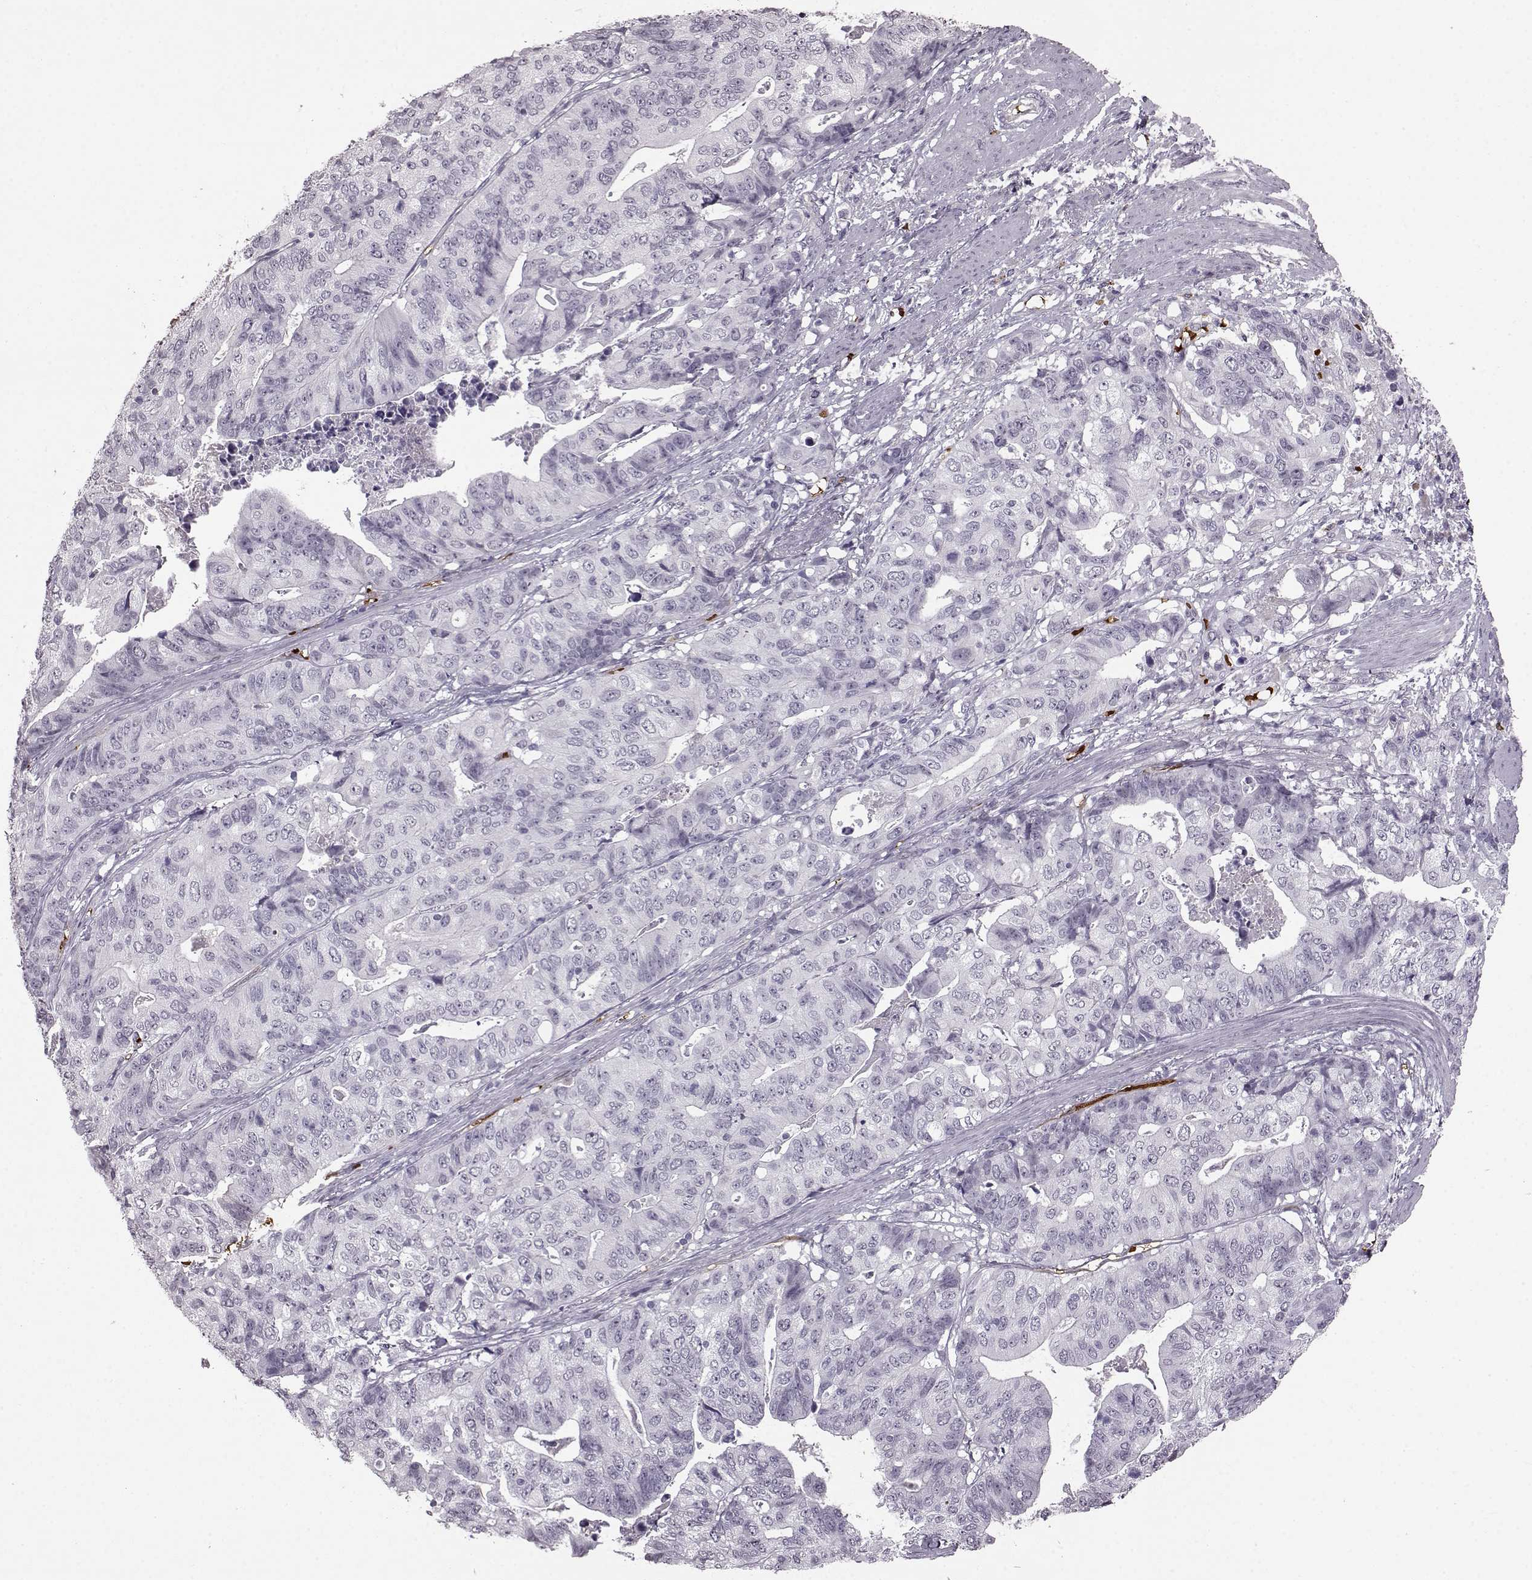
{"staining": {"intensity": "negative", "quantity": "none", "location": "none"}, "tissue": "stomach cancer", "cell_type": "Tumor cells", "image_type": "cancer", "snomed": [{"axis": "morphology", "description": "Adenocarcinoma, NOS"}, {"axis": "topography", "description": "Stomach, upper"}], "caption": "Tumor cells show no significant protein expression in stomach cancer (adenocarcinoma). (Stains: DAB (3,3'-diaminobenzidine) IHC with hematoxylin counter stain, Microscopy: brightfield microscopy at high magnification).", "gene": "PROP1", "patient": {"sex": "female", "age": 67}}